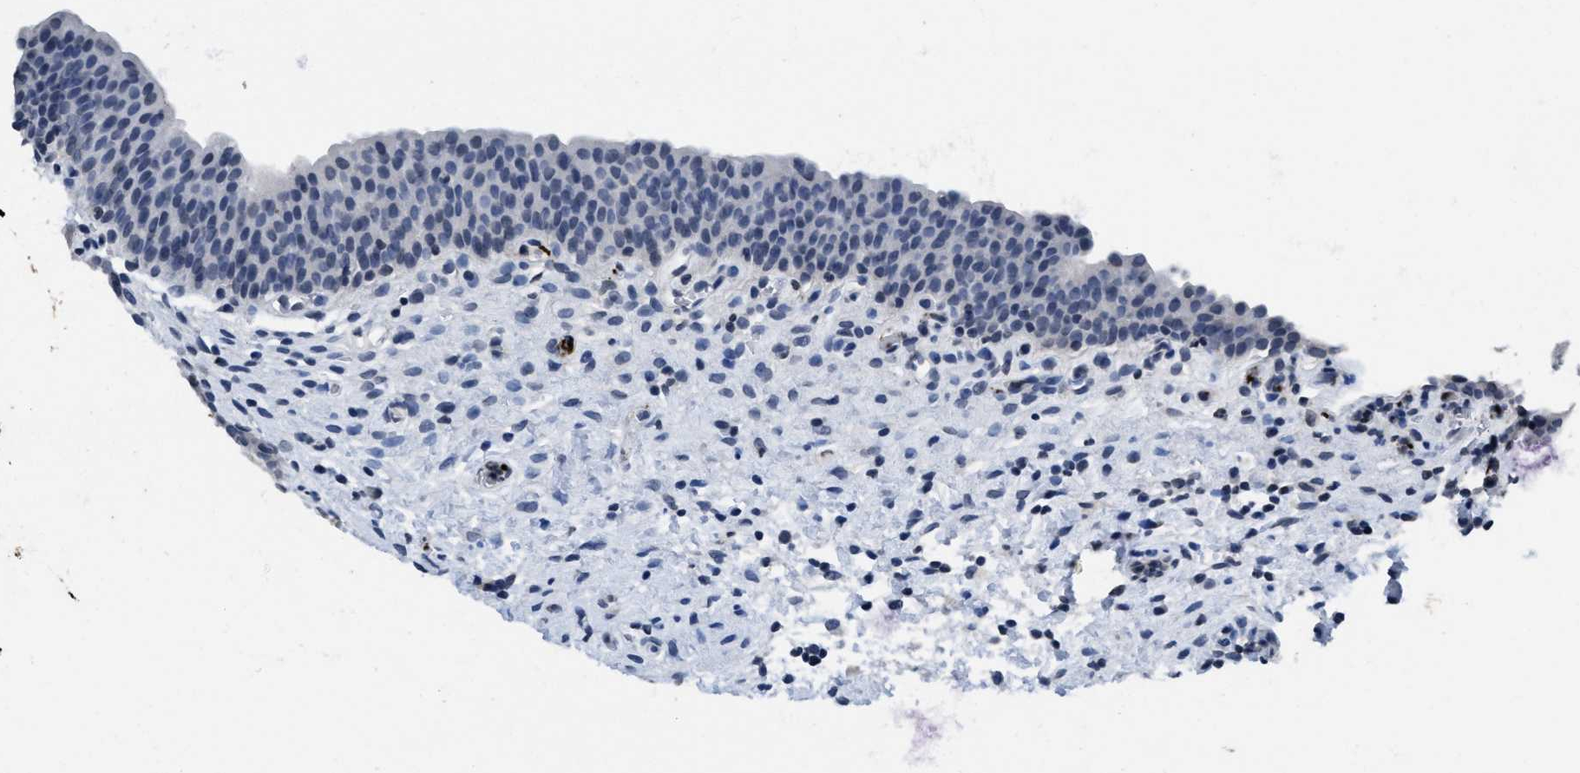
{"staining": {"intensity": "negative", "quantity": "none", "location": "none"}, "tissue": "urinary bladder", "cell_type": "Urothelial cells", "image_type": "normal", "snomed": [{"axis": "morphology", "description": "Normal tissue, NOS"}, {"axis": "topography", "description": "Urinary bladder"}], "caption": "This histopathology image is of benign urinary bladder stained with IHC to label a protein in brown with the nuclei are counter-stained blue. There is no staining in urothelial cells.", "gene": "ITGA2B", "patient": {"sex": "male", "age": 37}}